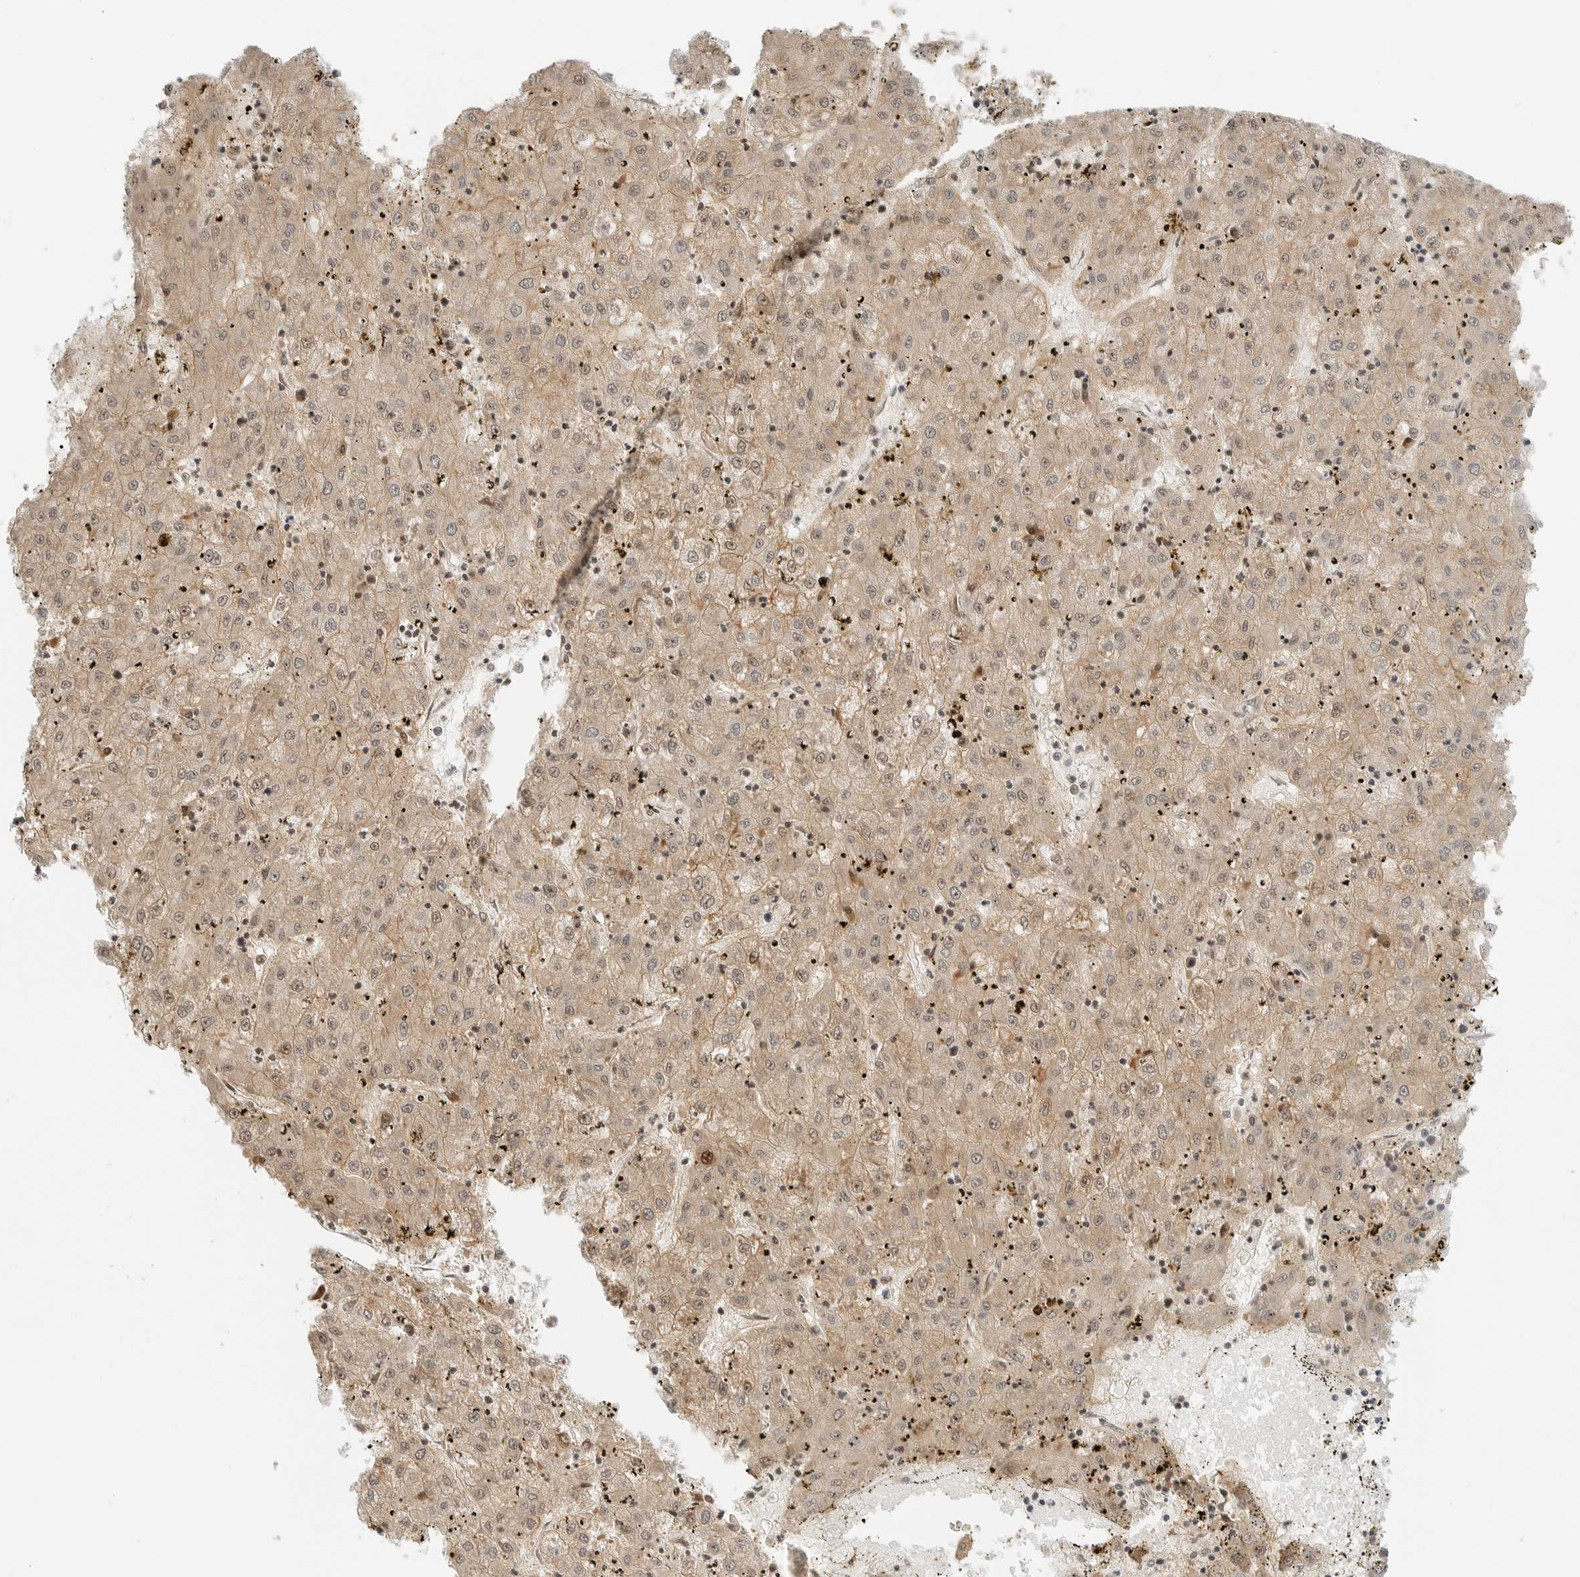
{"staining": {"intensity": "weak", "quantity": ">75%", "location": "cytoplasmic/membranous,nuclear"}, "tissue": "liver cancer", "cell_type": "Tumor cells", "image_type": "cancer", "snomed": [{"axis": "morphology", "description": "Carcinoma, Hepatocellular, NOS"}, {"axis": "topography", "description": "Liver"}], "caption": "Liver cancer was stained to show a protein in brown. There is low levels of weak cytoplasmic/membranous and nuclear expression in approximately >75% of tumor cells. (IHC, brightfield microscopy, high magnification).", "gene": "GEM", "patient": {"sex": "male", "age": 72}}